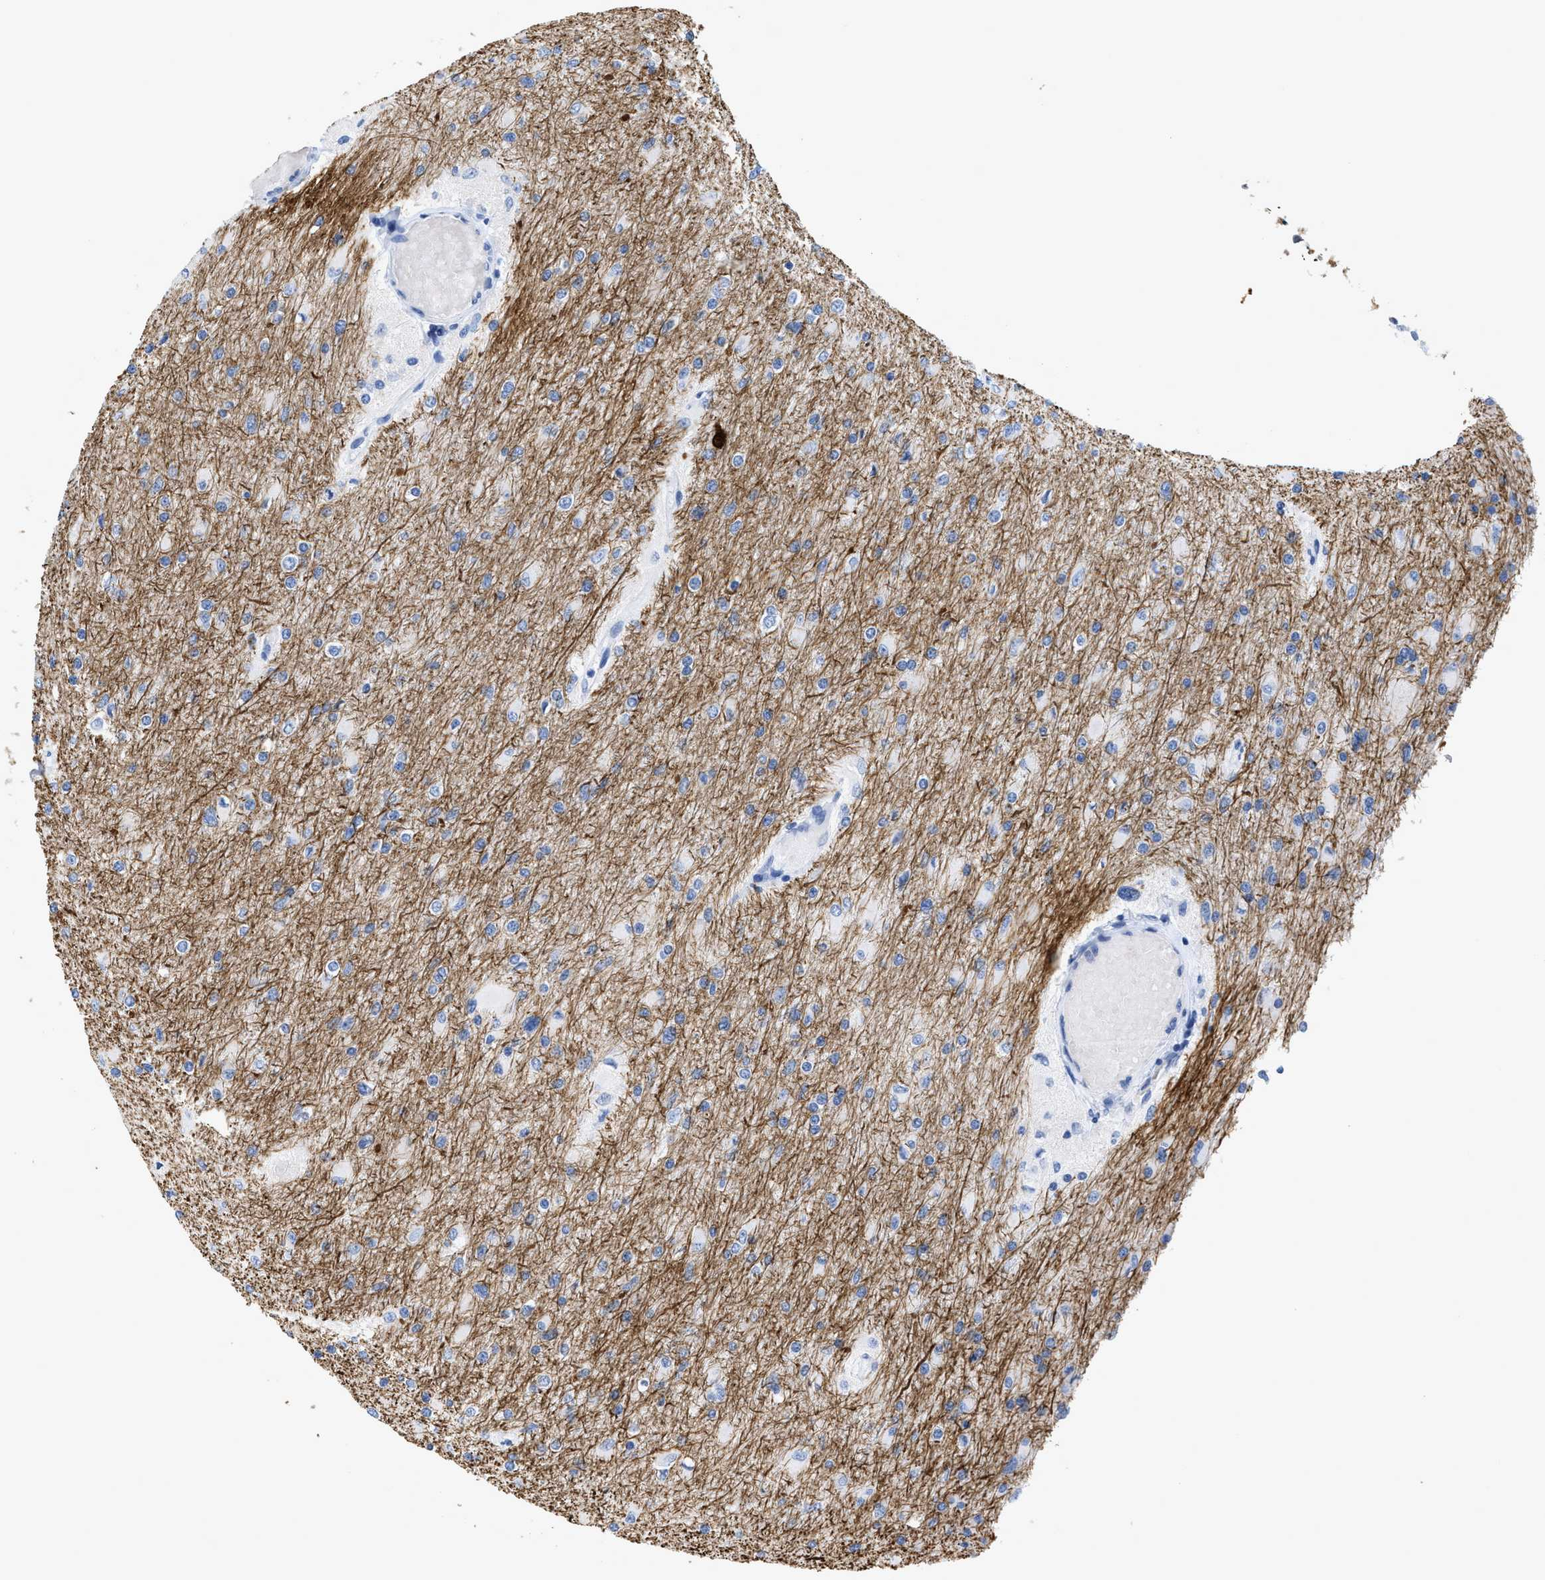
{"staining": {"intensity": "negative", "quantity": "none", "location": "none"}, "tissue": "glioma", "cell_type": "Tumor cells", "image_type": "cancer", "snomed": [{"axis": "morphology", "description": "Glioma, malignant, High grade"}, {"axis": "topography", "description": "Cerebral cortex"}], "caption": "Malignant glioma (high-grade) stained for a protein using immunohistochemistry displays no expression tumor cells.", "gene": "CRYM", "patient": {"sex": "female", "age": 36}}